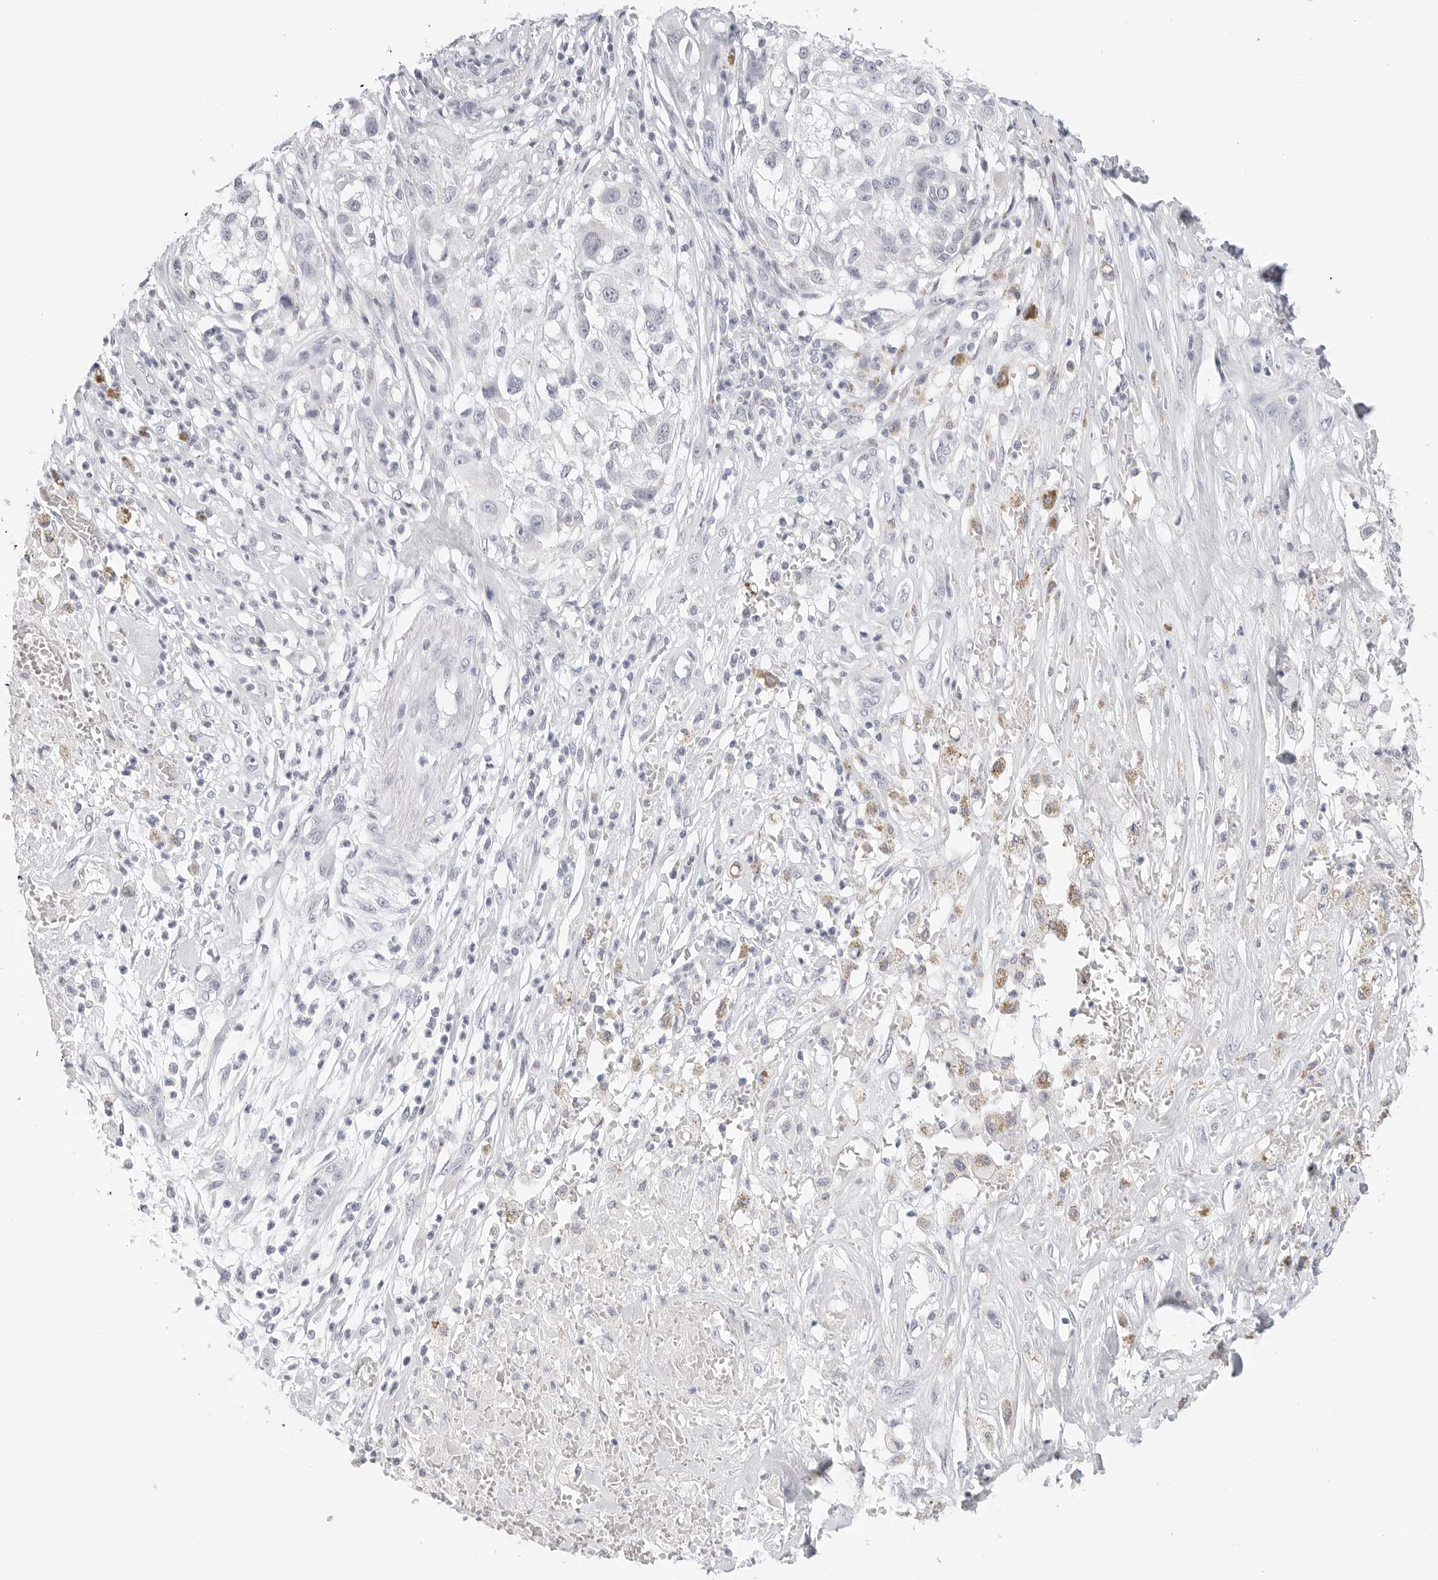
{"staining": {"intensity": "negative", "quantity": "none", "location": "none"}, "tissue": "melanoma", "cell_type": "Tumor cells", "image_type": "cancer", "snomed": [{"axis": "morphology", "description": "Necrosis, NOS"}, {"axis": "morphology", "description": "Malignant melanoma, NOS"}, {"axis": "topography", "description": "Skin"}], "caption": "High magnification brightfield microscopy of melanoma stained with DAB (brown) and counterstained with hematoxylin (blue): tumor cells show no significant positivity.", "gene": "HMGCS2", "patient": {"sex": "female", "age": 87}}